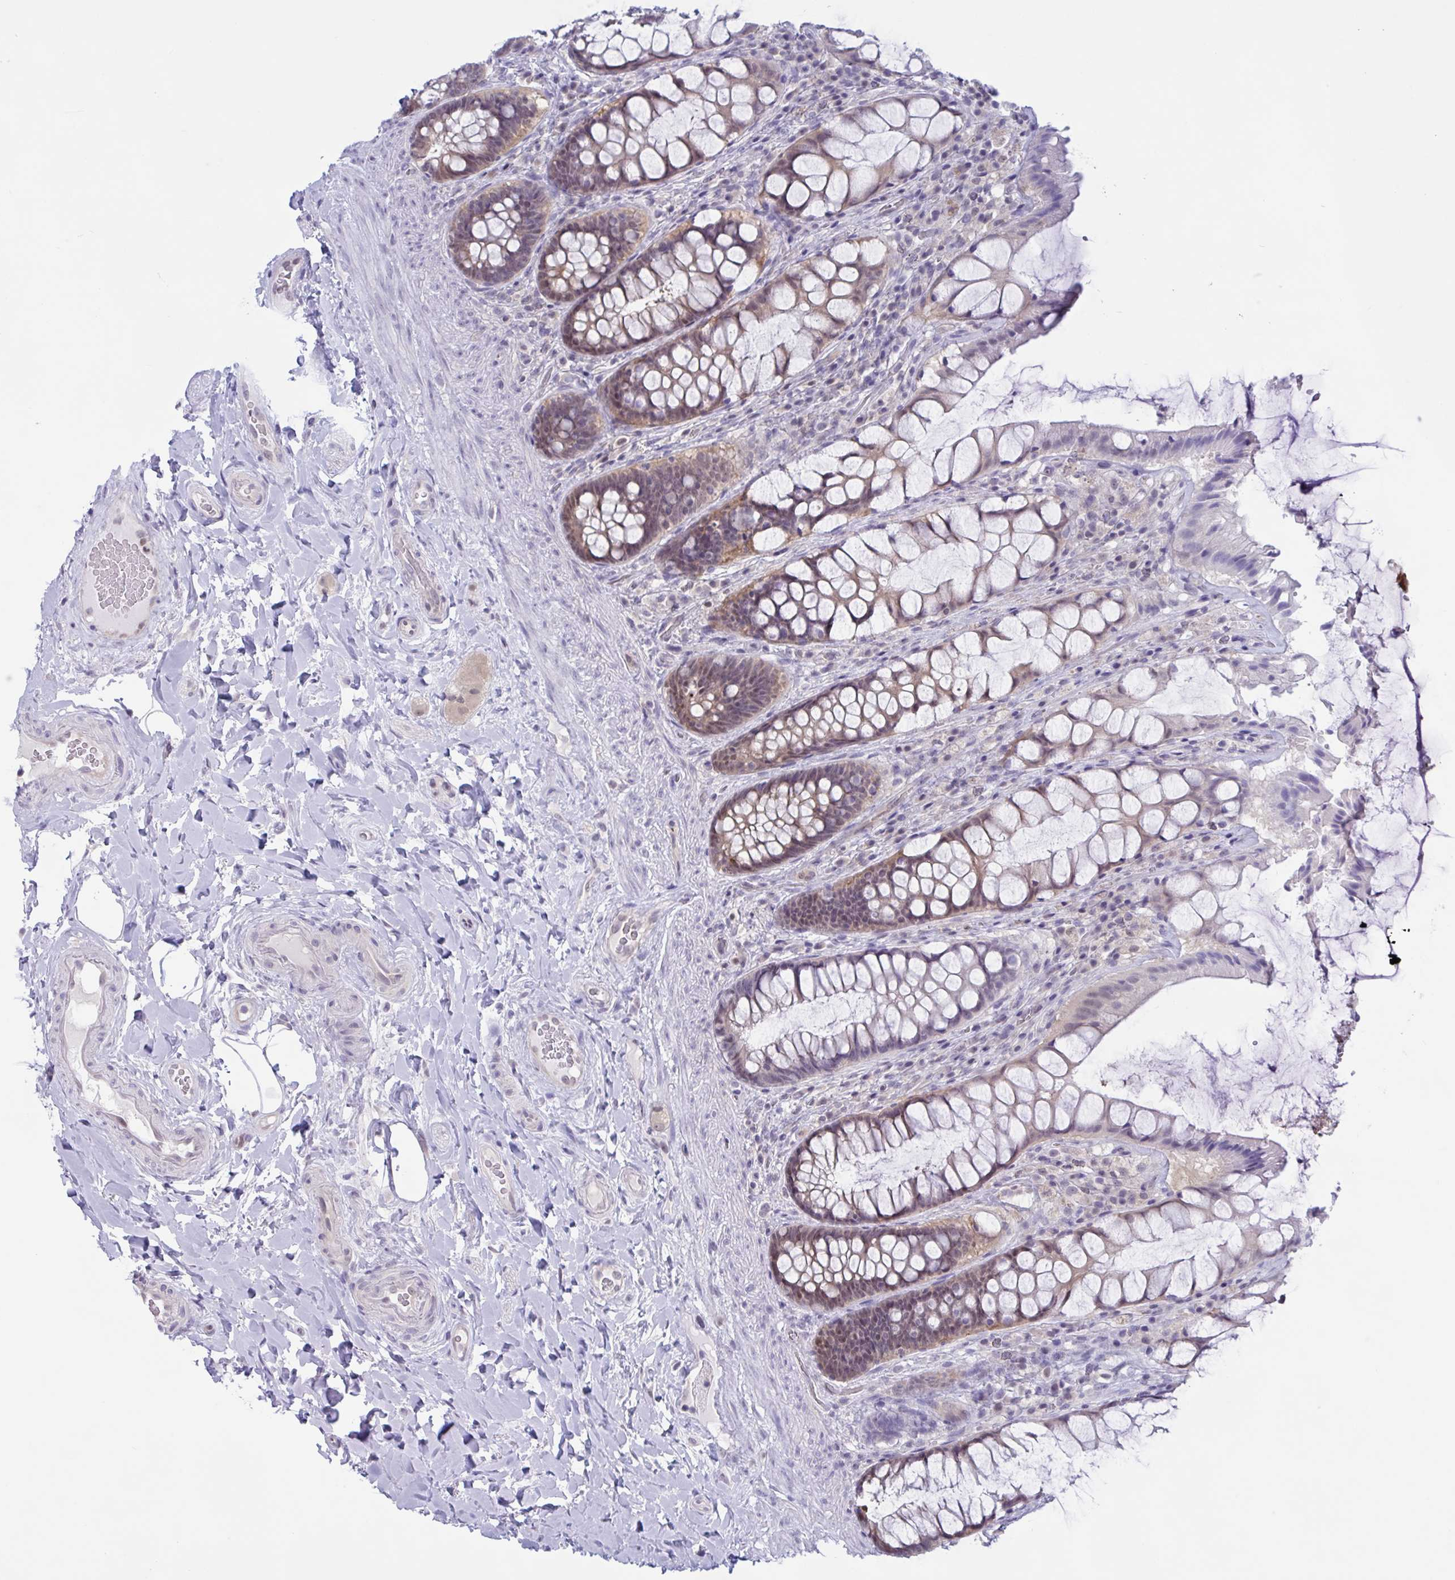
{"staining": {"intensity": "weak", "quantity": "25%-75%", "location": "cytoplasmic/membranous"}, "tissue": "rectum", "cell_type": "Glandular cells", "image_type": "normal", "snomed": [{"axis": "morphology", "description": "Normal tissue, NOS"}, {"axis": "topography", "description": "Rectum"}], "caption": "Immunohistochemistry image of unremarkable rectum: rectum stained using immunohistochemistry (IHC) shows low levels of weak protein expression localized specifically in the cytoplasmic/membranous of glandular cells, appearing as a cytoplasmic/membranous brown color.", "gene": "TSN", "patient": {"sex": "female", "age": 58}}